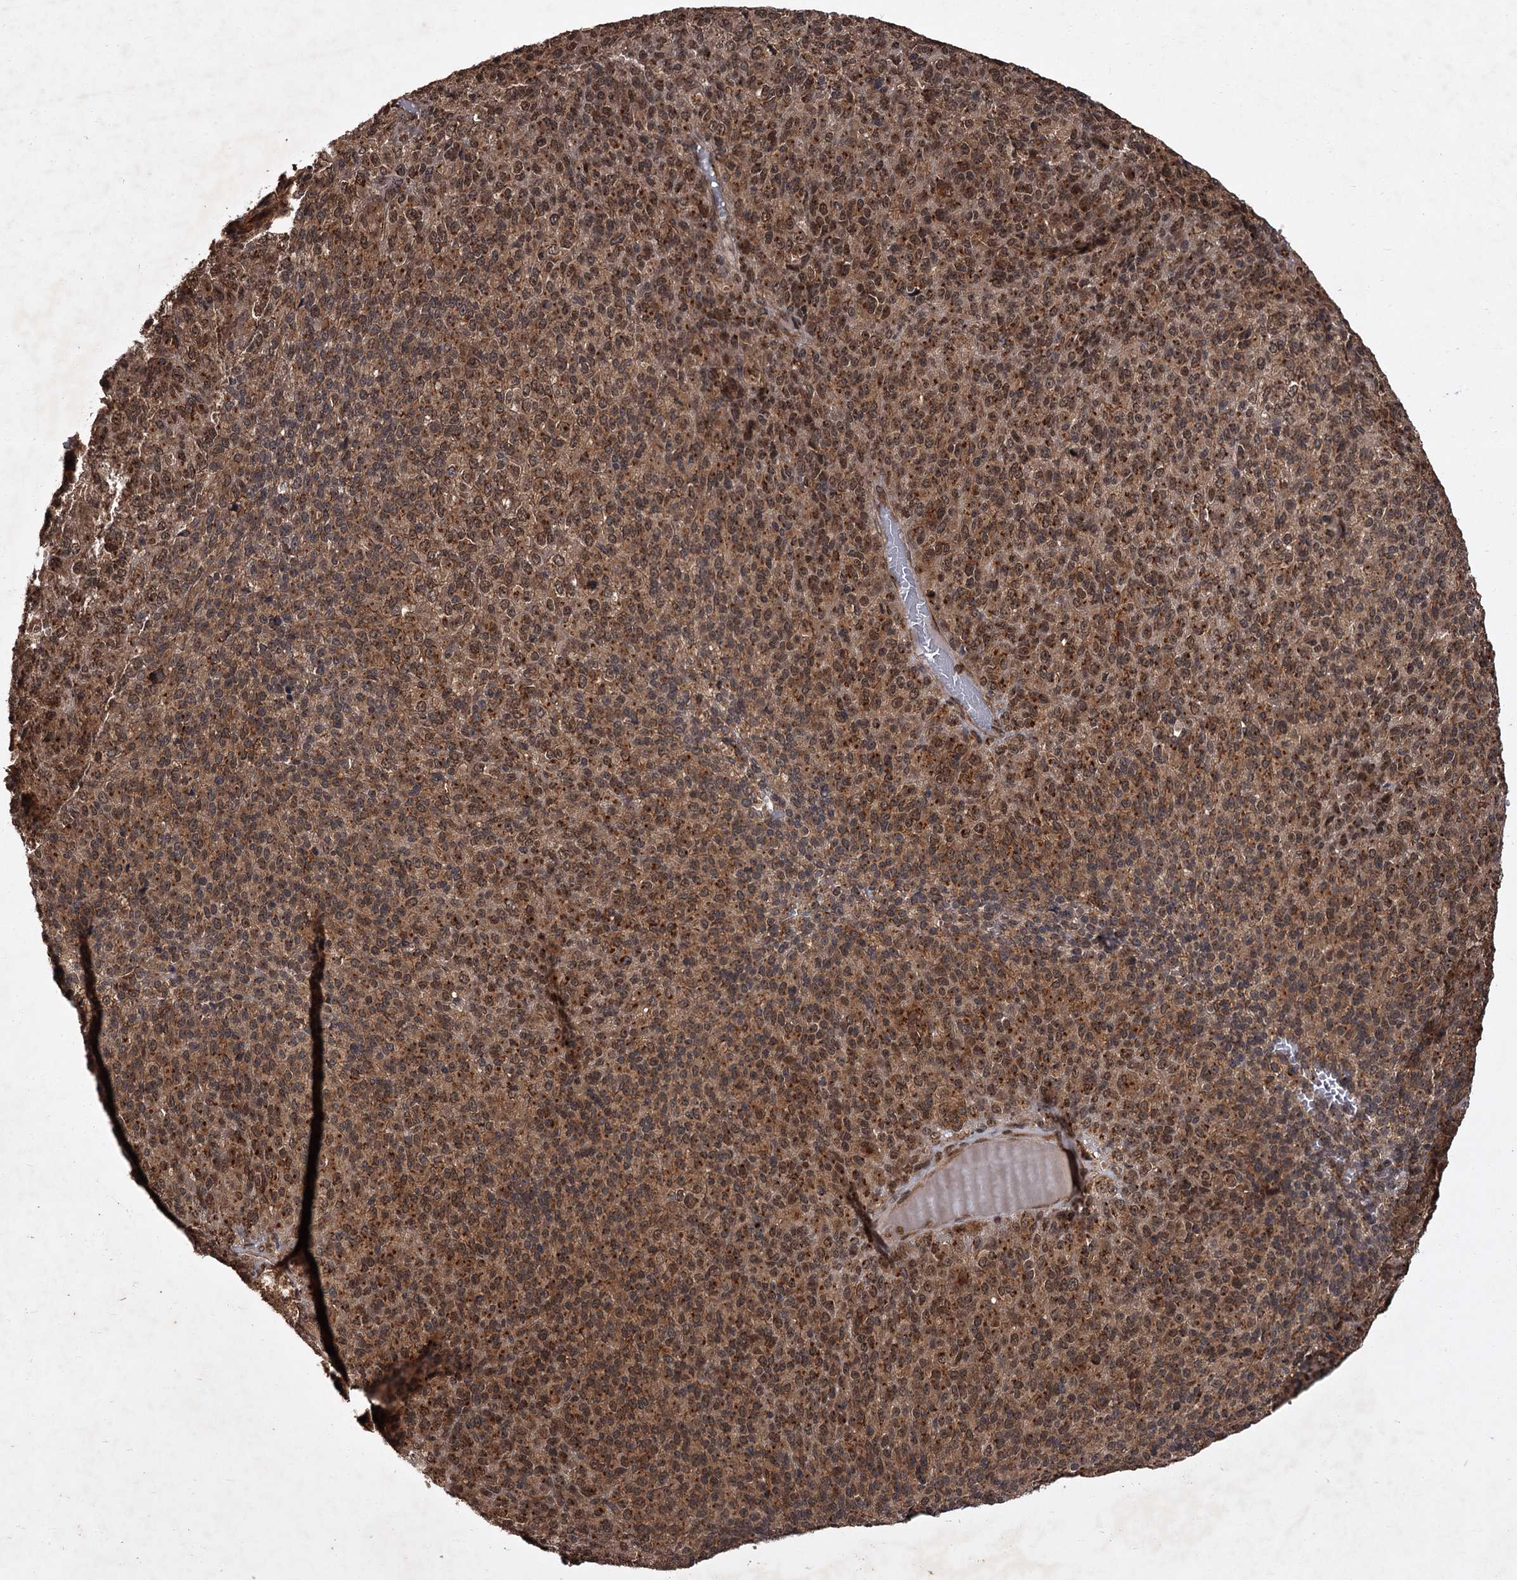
{"staining": {"intensity": "moderate", "quantity": ">75%", "location": "cytoplasmic/membranous,nuclear"}, "tissue": "melanoma", "cell_type": "Tumor cells", "image_type": "cancer", "snomed": [{"axis": "morphology", "description": "Malignant melanoma, Metastatic site"}, {"axis": "topography", "description": "Brain"}], "caption": "Protein expression analysis of melanoma exhibits moderate cytoplasmic/membranous and nuclear expression in about >75% of tumor cells. (DAB IHC with brightfield microscopy, high magnification).", "gene": "TBC1D23", "patient": {"sex": "female", "age": 56}}